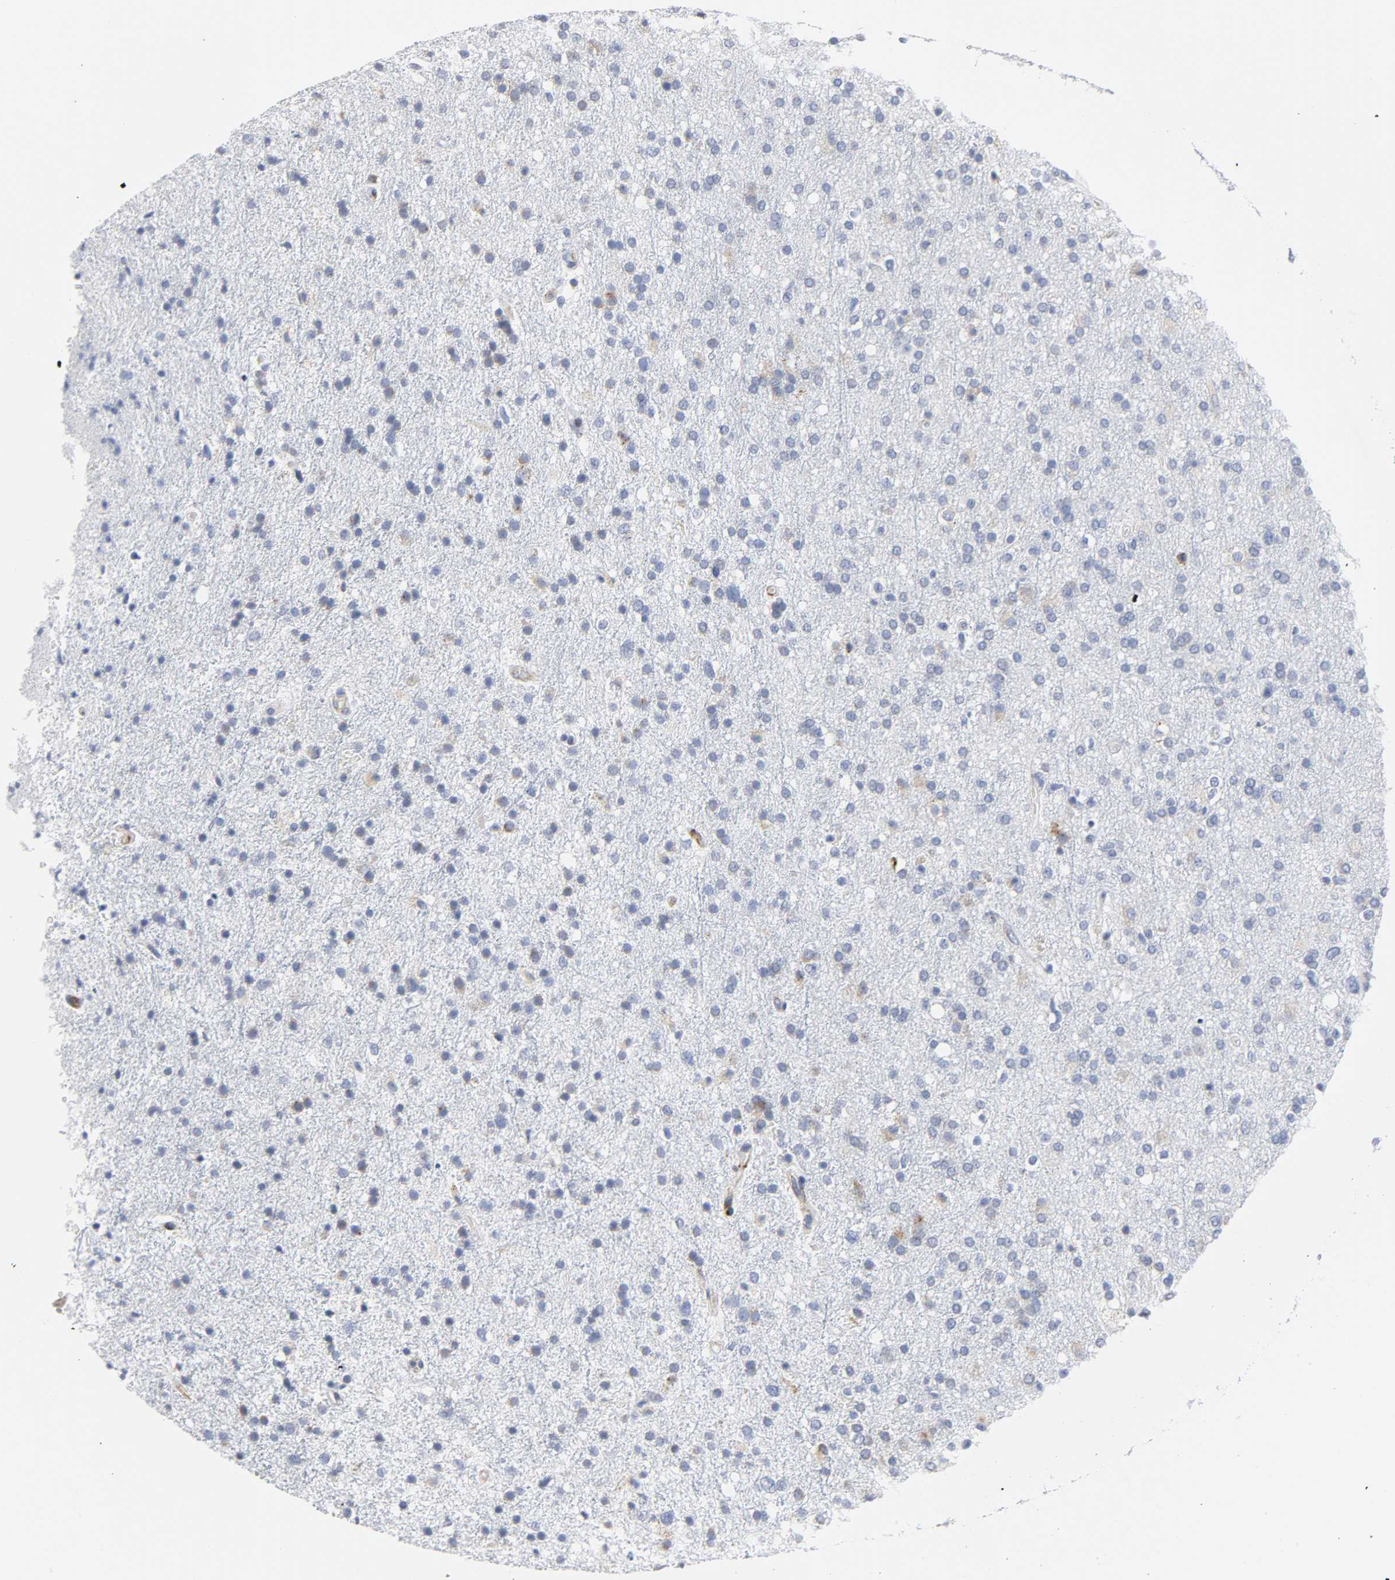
{"staining": {"intensity": "weak", "quantity": "<25%", "location": "cytoplasmic/membranous"}, "tissue": "glioma", "cell_type": "Tumor cells", "image_type": "cancer", "snomed": [{"axis": "morphology", "description": "Glioma, malignant, High grade"}, {"axis": "topography", "description": "Brain"}], "caption": "High power microscopy photomicrograph of an immunohistochemistry (IHC) image of malignant glioma (high-grade), revealing no significant staining in tumor cells.", "gene": "REL", "patient": {"sex": "male", "age": 33}}